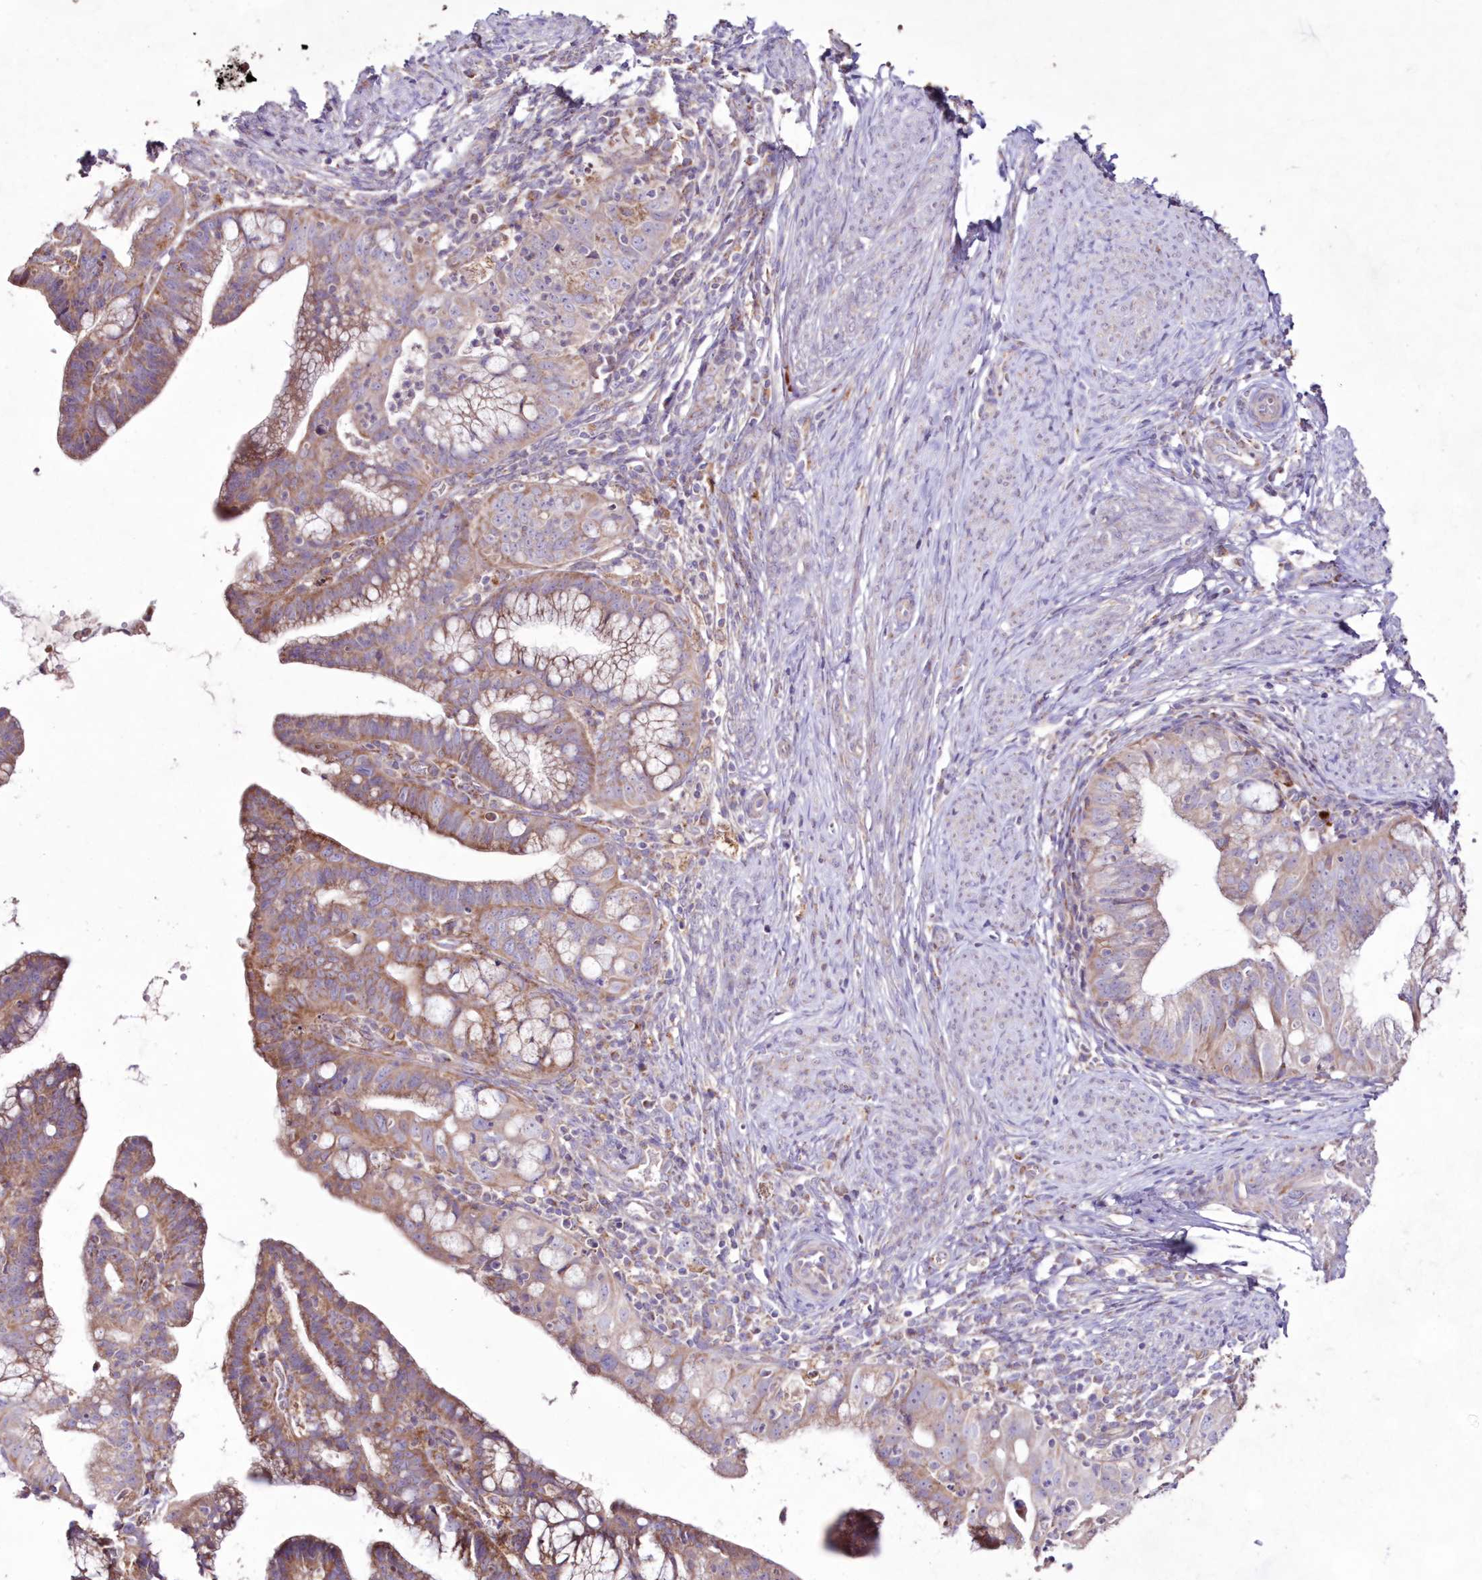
{"staining": {"intensity": "moderate", "quantity": "25%-75%", "location": "cytoplasmic/membranous"}, "tissue": "cervical cancer", "cell_type": "Tumor cells", "image_type": "cancer", "snomed": [{"axis": "morphology", "description": "Adenocarcinoma, NOS"}, {"axis": "topography", "description": "Cervix"}], "caption": "This image exhibits immunohistochemistry (IHC) staining of cervical cancer (adenocarcinoma), with medium moderate cytoplasmic/membranous positivity in about 25%-75% of tumor cells.", "gene": "HADHB", "patient": {"sex": "female", "age": 36}}